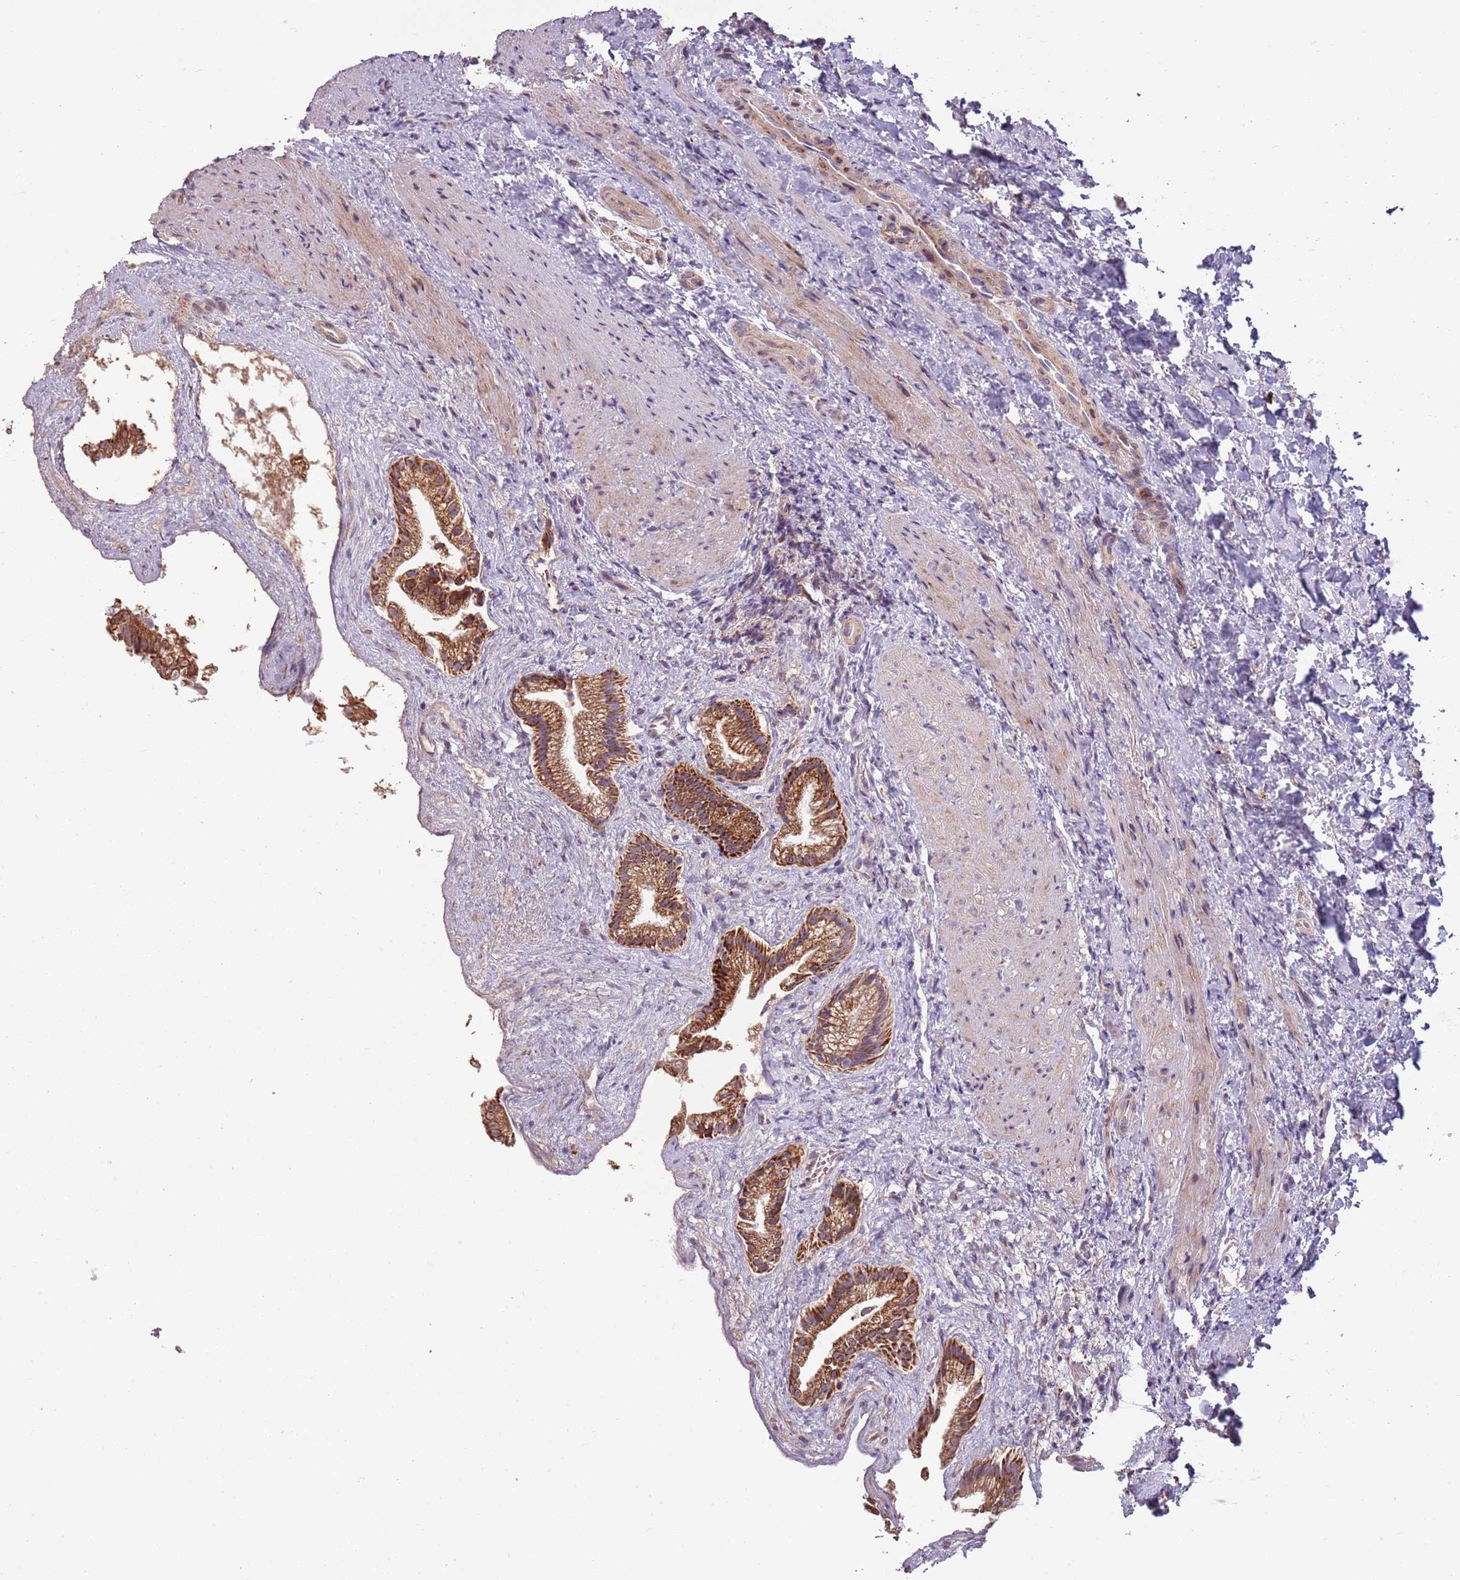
{"staining": {"intensity": "strong", "quantity": ">75%", "location": "cytoplasmic/membranous"}, "tissue": "gallbladder", "cell_type": "Glandular cells", "image_type": "normal", "snomed": [{"axis": "morphology", "description": "Normal tissue, NOS"}, {"axis": "morphology", "description": "Inflammation, NOS"}, {"axis": "topography", "description": "Gallbladder"}], "caption": "Gallbladder was stained to show a protein in brown. There is high levels of strong cytoplasmic/membranous staining in approximately >75% of glandular cells. (IHC, brightfield microscopy, high magnification).", "gene": "ZNF530", "patient": {"sex": "male", "age": 51}}